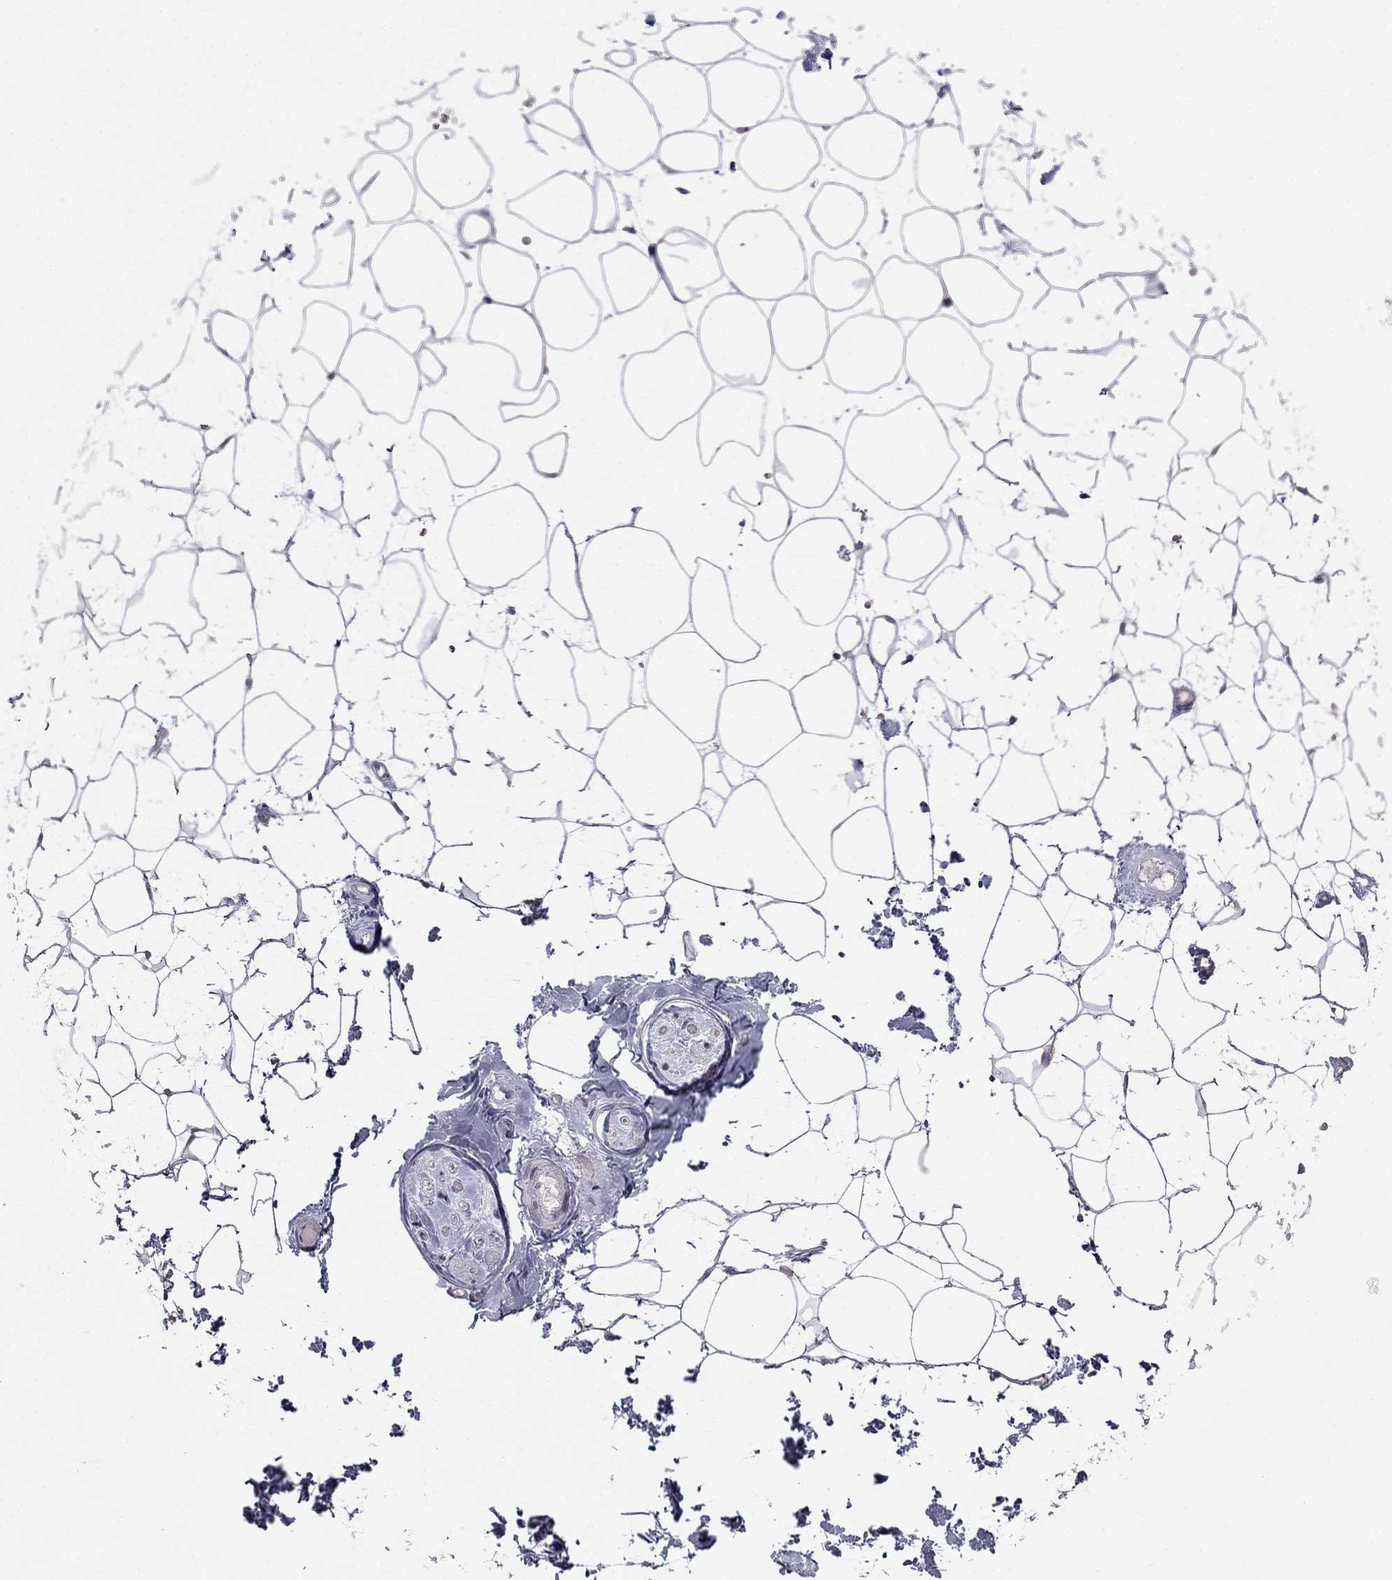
{"staining": {"intensity": "negative", "quantity": "none", "location": "none"}, "tissue": "adipose tissue", "cell_type": "Adipocytes", "image_type": "normal", "snomed": [{"axis": "morphology", "description": "Normal tissue, NOS"}, {"axis": "topography", "description": "Skin"}, {"axis": "topography", "description": "Peripheral nerve tissue"}], "caption": "Adipose tissue was stained to show a protein in brown. There is no significant expression in adipocytes. (Brightfield microscopy of DAB immunohistochemistry (IHC) at high magnification).", "gene": "LONRF2", "patient": {"sex": "female", "age": 56}}